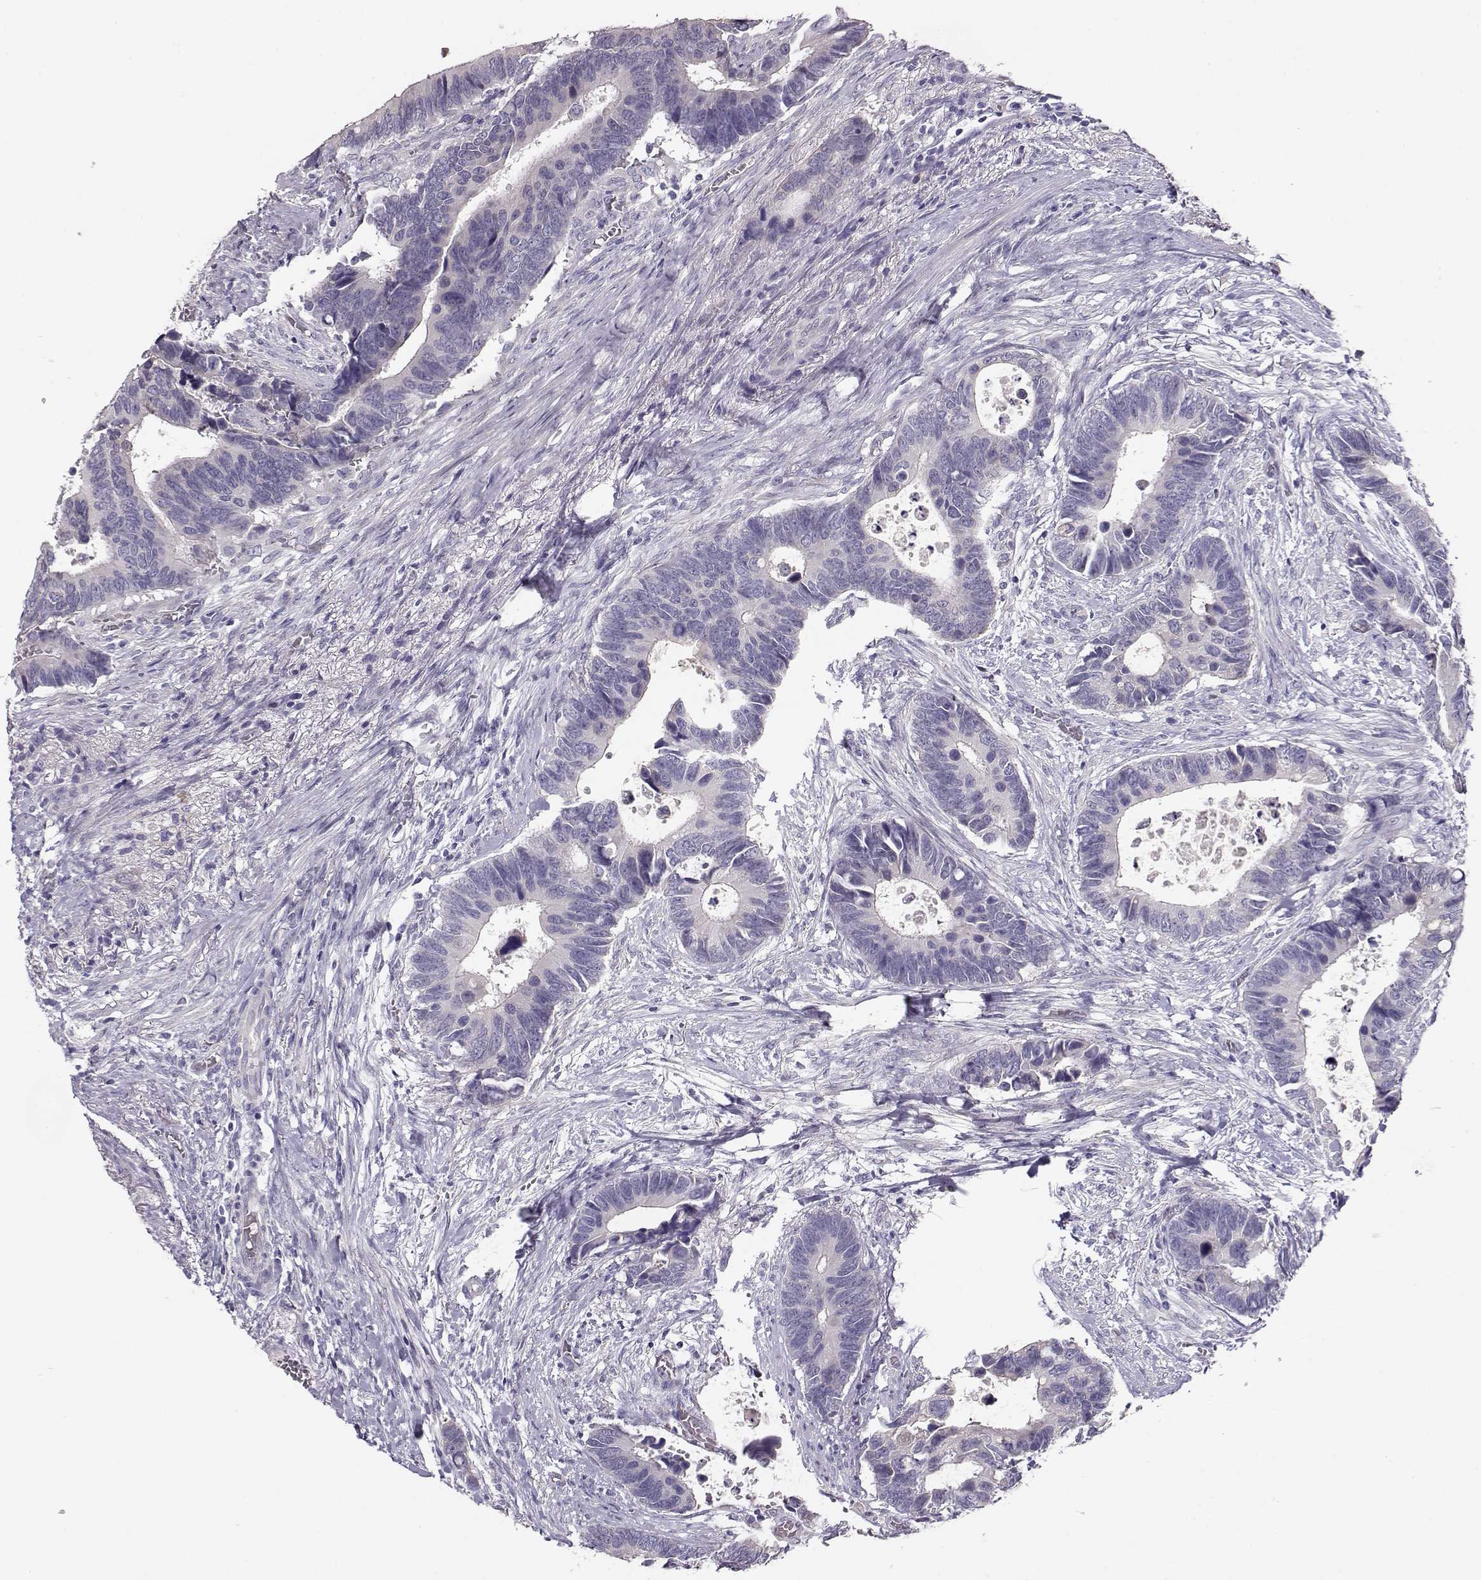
{"staining": {"intensity": "negative", "quantity": "none", "location": "none"}, "tissue": "colorectal cancer", "cell_type": "Tumor cells", "image_type": "cancer", "snomed": [{"axis": "morphology", "description": "Adenocarcinoma, NOS"}, {"axis": "topography", "description": "Colon"}], "caption": "Photomicrograph shows no protein staining in tumor cells of colorectal cancer (adenocarcinoma) tissue.", "gene": "GLIPR1L2", "patient": {"sex": "male", "age": 49}}